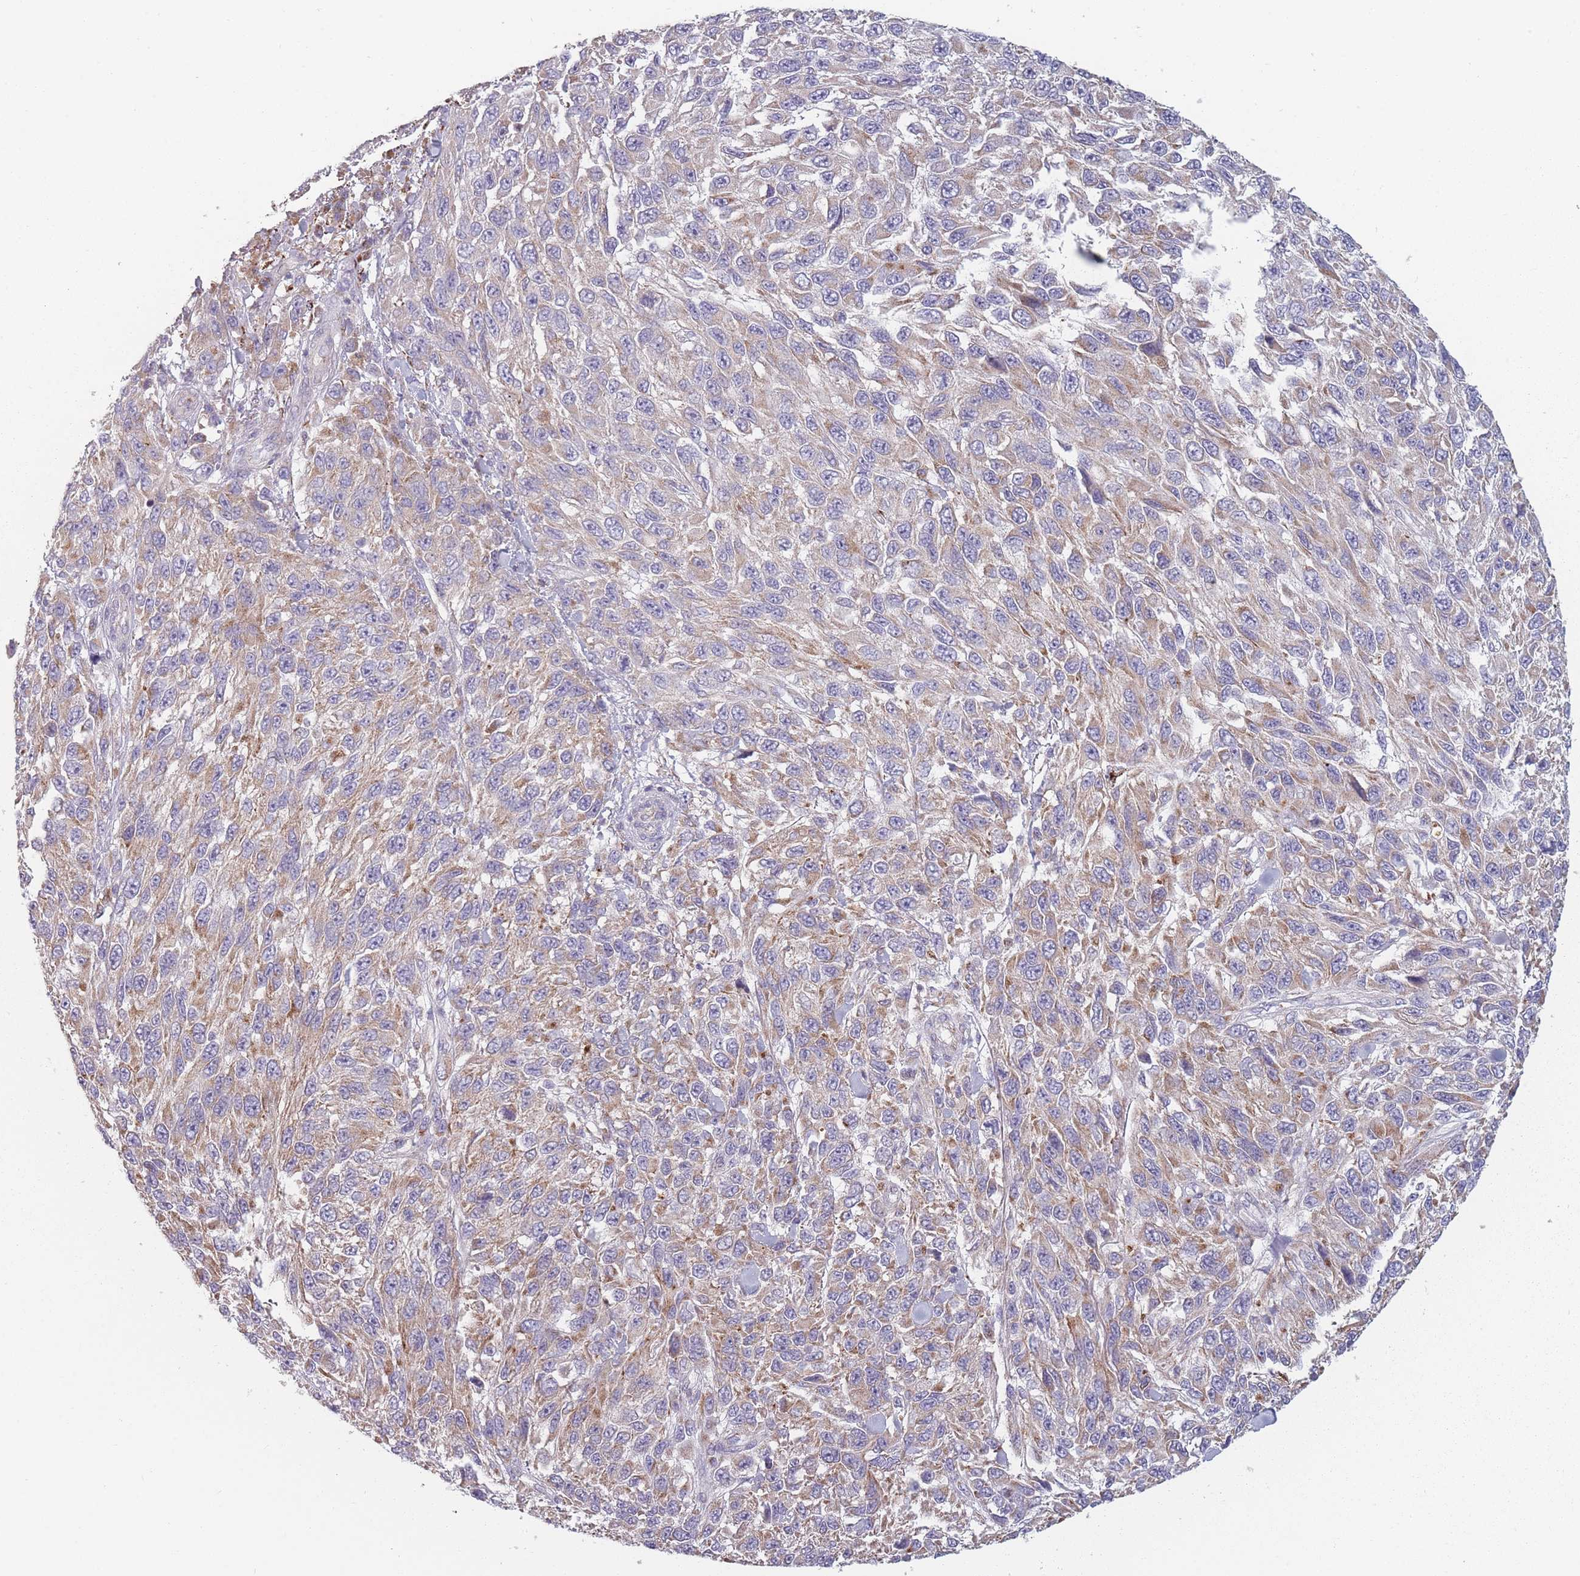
{"staining": {"intensity": "weak", "quantity": ">75%", "location": "cytoplasmic/membranous"}, "tissue": "melanoma", "cell_type": "Tumor cells", "image_type": "cancer", "snomed": [{"axis": "morphology", "description": "Malignant melanoma, NOS"}, {"axis": "topography", "description": "Skin"}], "caption": "Immunohistochemical staining of human malignant melanoma reveals low levels of weak cytoplasmic/membranous protein expression in approximately >75% of tumor cells.", "gene": "PEX11B", "patient": {"sex": "female", "age": 96}}